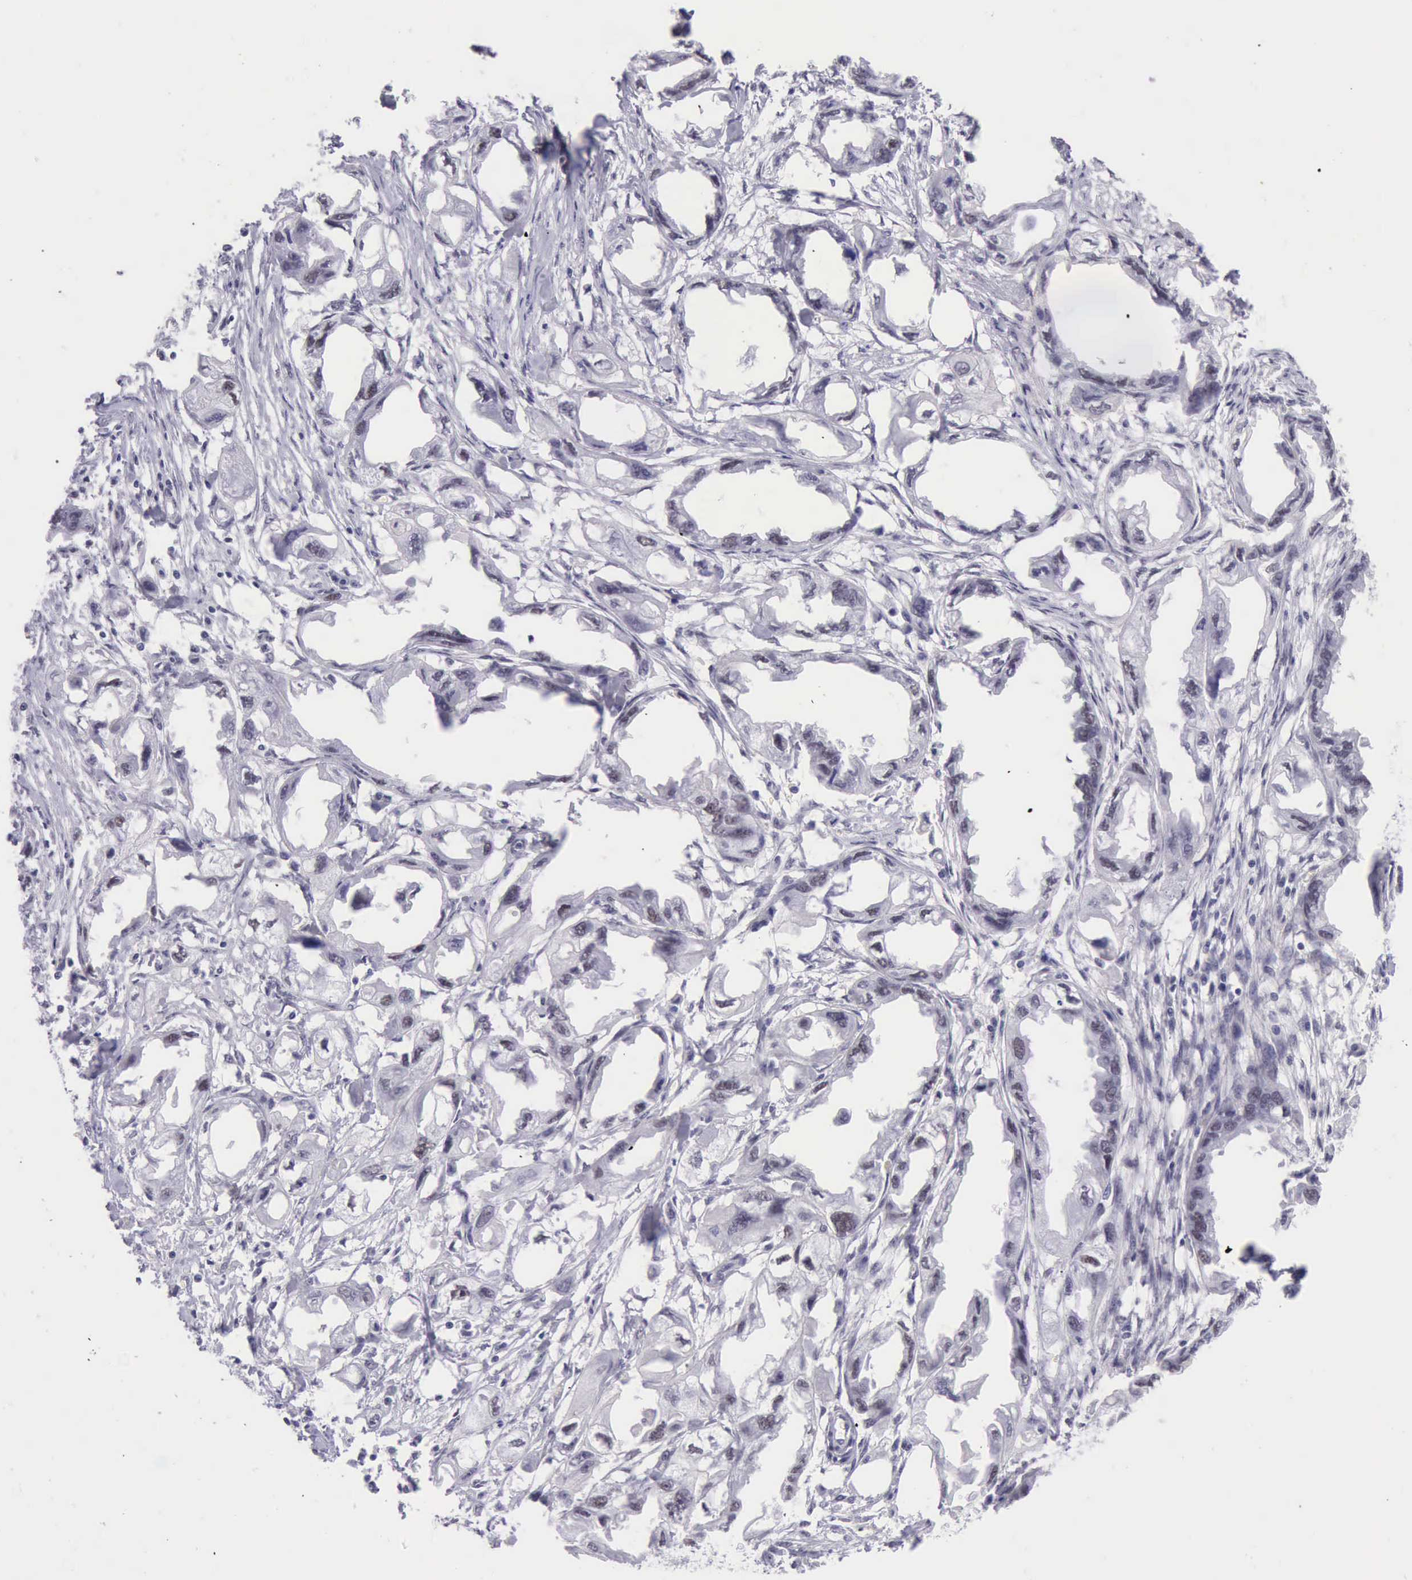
{"staining": {"intensity": "negative", "quantity": "none", "location": "none"}, "tissue": "endometrial cancer", "cell_type": "Tumor cells", "image_type": "cancer", "snomed": [{"axis": "morphology", "description": "Adenocarcinoma, NOS"}, {"axis": "topography", "description": "Endometrium"}], "caption": "IHC of human endometrial cancer (adenocarcinoma) reveals no staining in tumor cells.", "gene": "EP300", "patient": {"sex": "female", "age": 67}}